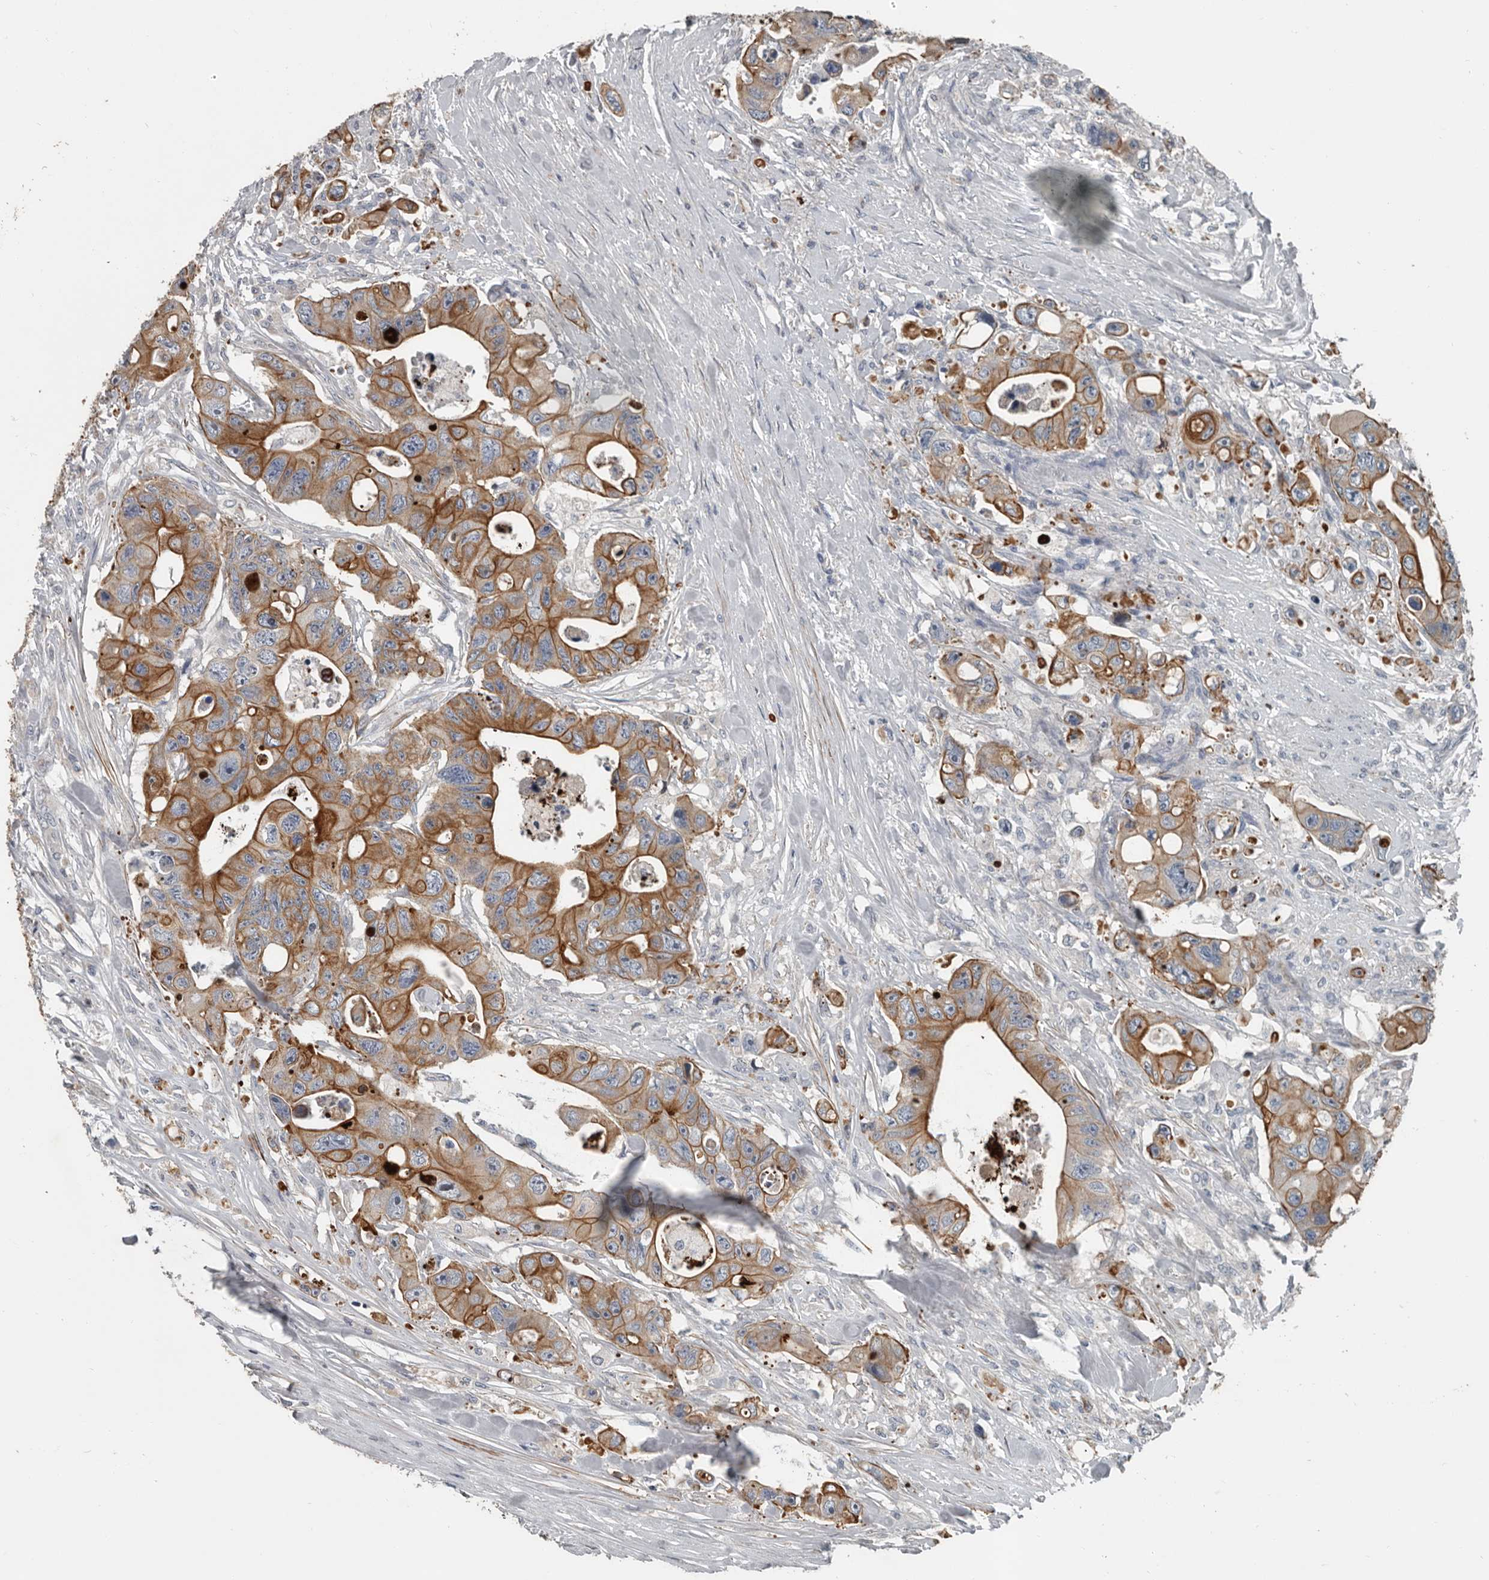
{"staining": {"intensity": "moderate", "quantity": ">75%", "location": "cytoplasmic/membranous"}, "tissue": "colorectal cancer", "cell_type": "Tumor cells", "image_type": "cancer", "snomed": [{"axis": "morphology", "description": "Adenocarcinoma, NOS"}, {"axis": "topography", "description": "Colon"}], "caption": "Tumor cells show medium levels of moderate cytoplasmic/membranous expression in approximately >75% of cells in human adenocarcinoma (colorectal).", "gene": "DPY19L4", "patient": {"sex": "female", "age": 46}}